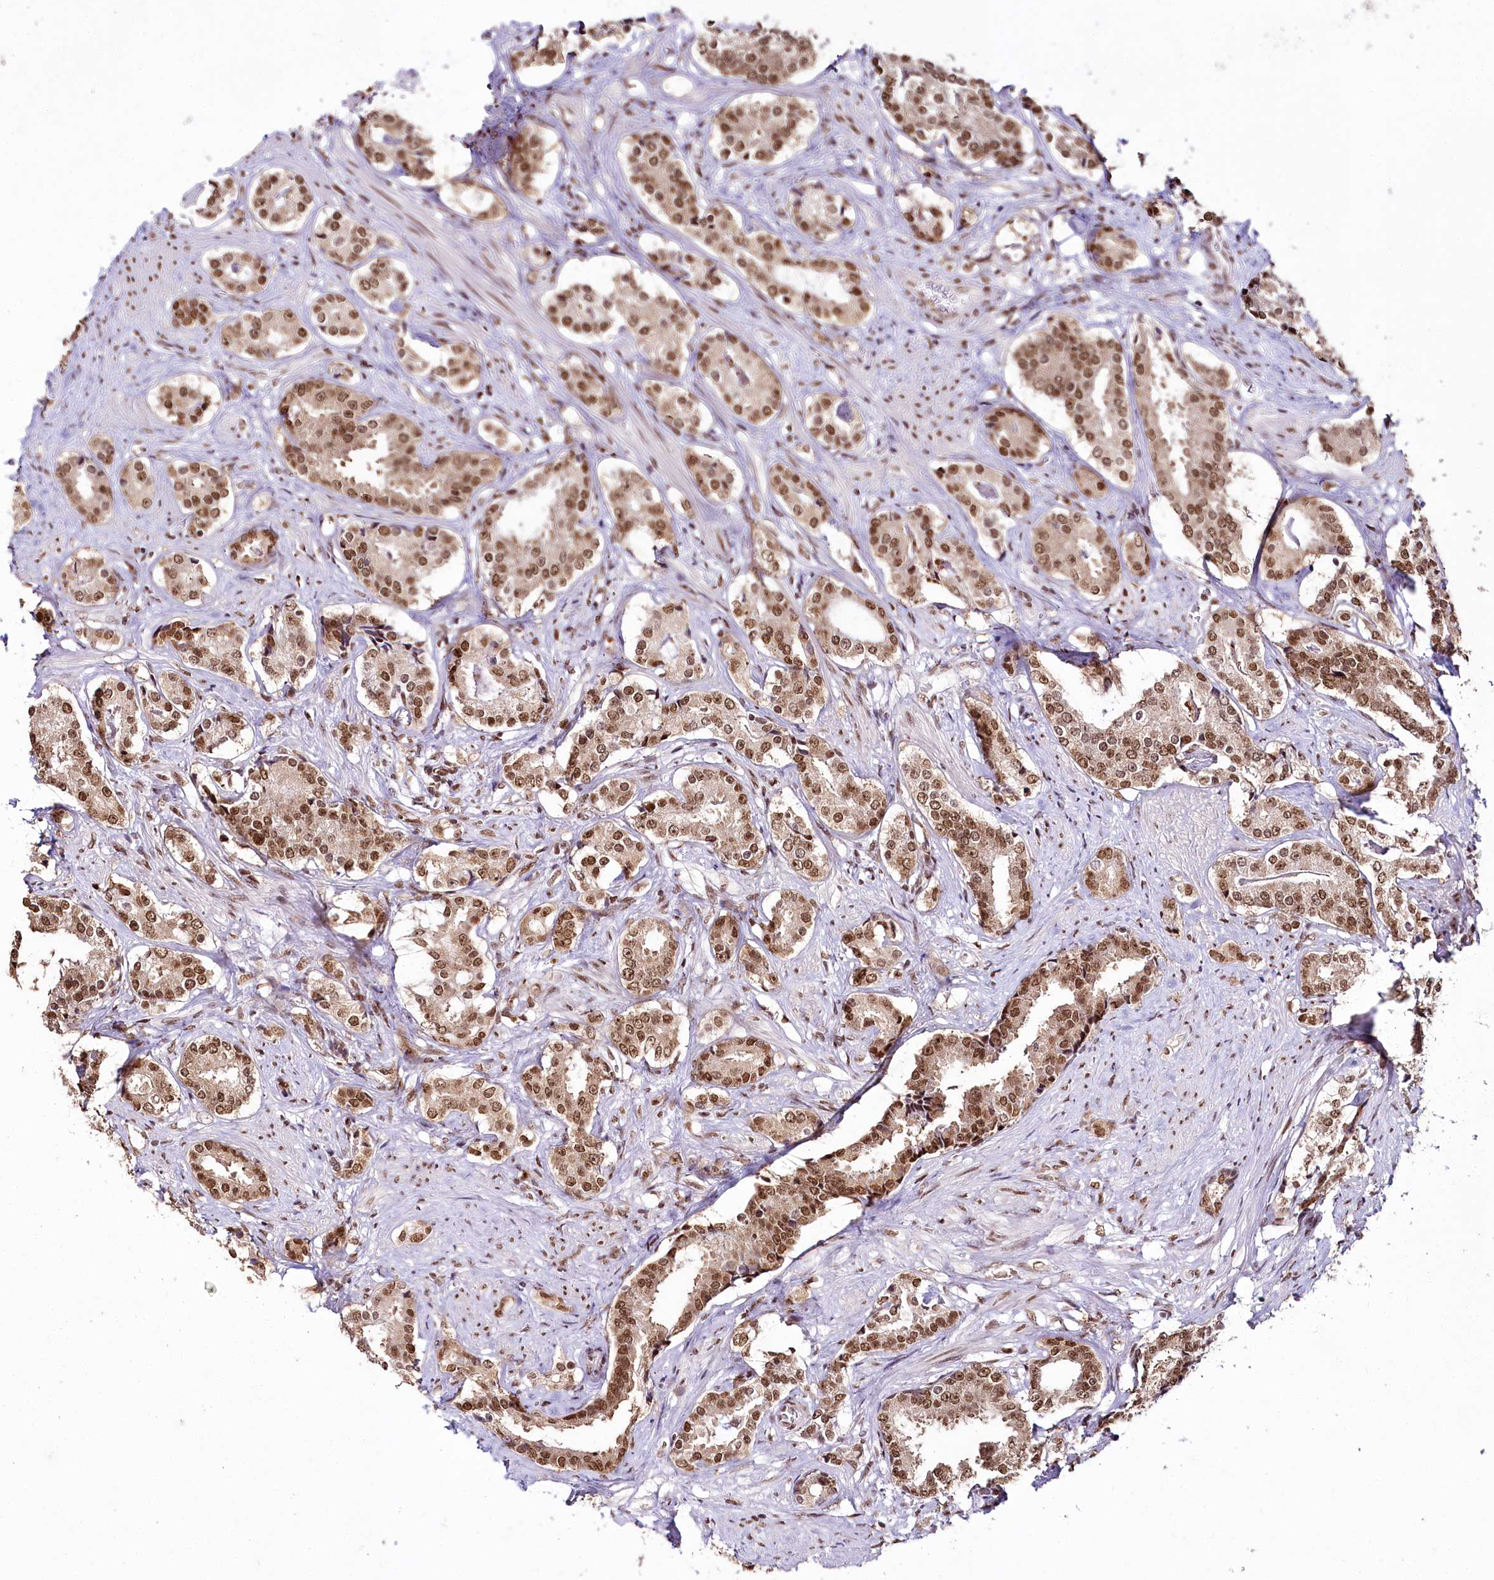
{"staining": {"intensity": "strong", "quantity": ">75%", "location": "cytoplasmic/membranous,nuclear"}, "tissue": "prostate cancer", "cell_type": "Tumor cells", "image_type": "cancer", "snomed": [{"axis": "morphology", "description": "Adenocarcinoma, High grade"}, {"axis": "topography", "description": "Prostate"}], "caption": "Immunohistochemical staining of human prostate cancer displays high levels of strong cytoplasmic/membranous and nuclear positivity in approximately >75% of tumor cells.", "gene": "SMARCE1", "patient": {"sex": "male", "age": 58}}